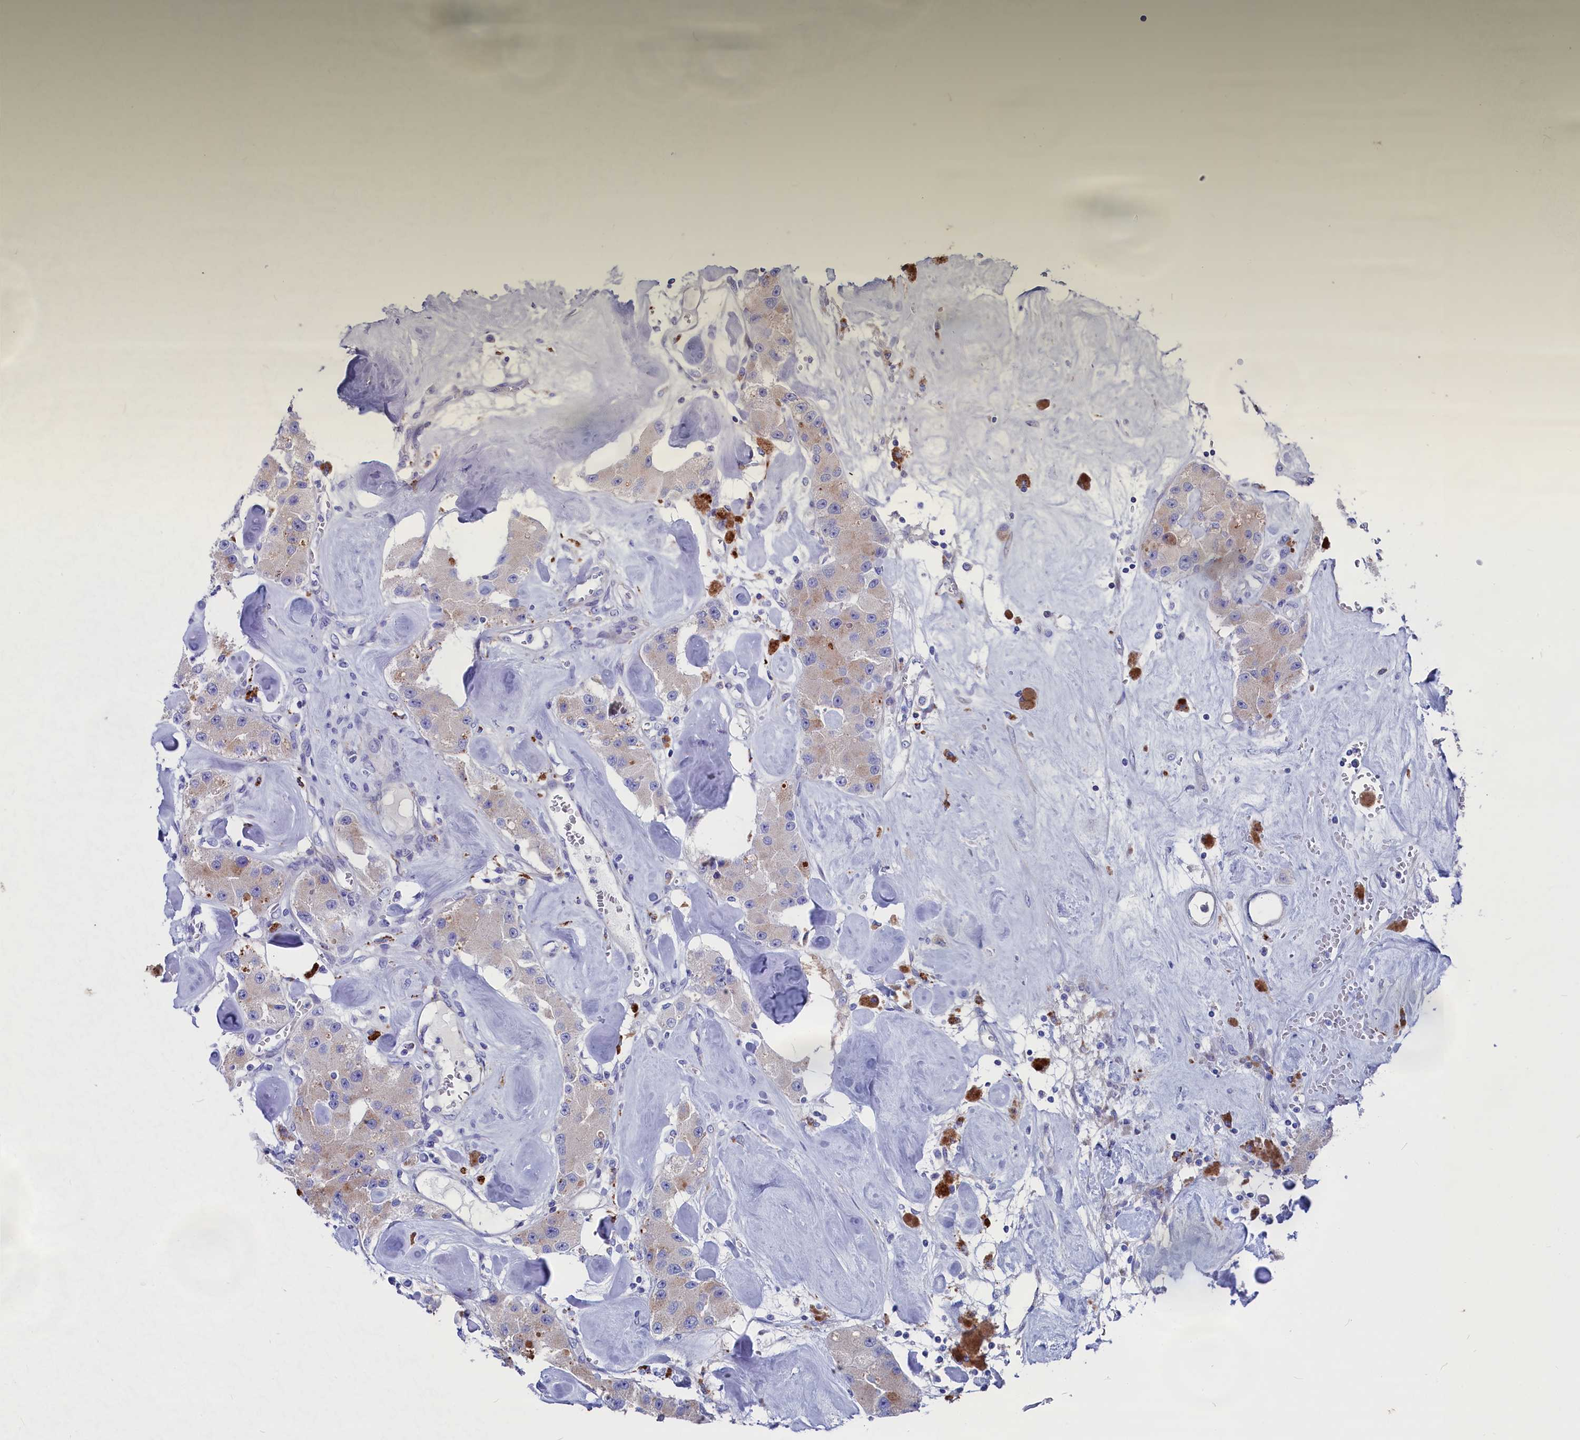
{"staining": {"intensity": "weak", "quantity": "25%-75%", "location": "cytoplasmic/membranous"}, "tissue": "carcinoid", "cell_type": "Tumor cells", "image_type": "cancer", "snomed": [{"axis": "morphology", "description": "Carcinoid, malignant, NOS"}, {"axis": "topography", "description": "Pancreas"}], "caption": "Immunohistochemical staining of carcinoid (malignant) reveals low levels of weak cytoplasmic/membranous expression in approximately 25%-75% of tumor cells. Nuclei are stained in blue.", "gene": "NUDT7", "patient": {"sex": "male", "age": 41}}